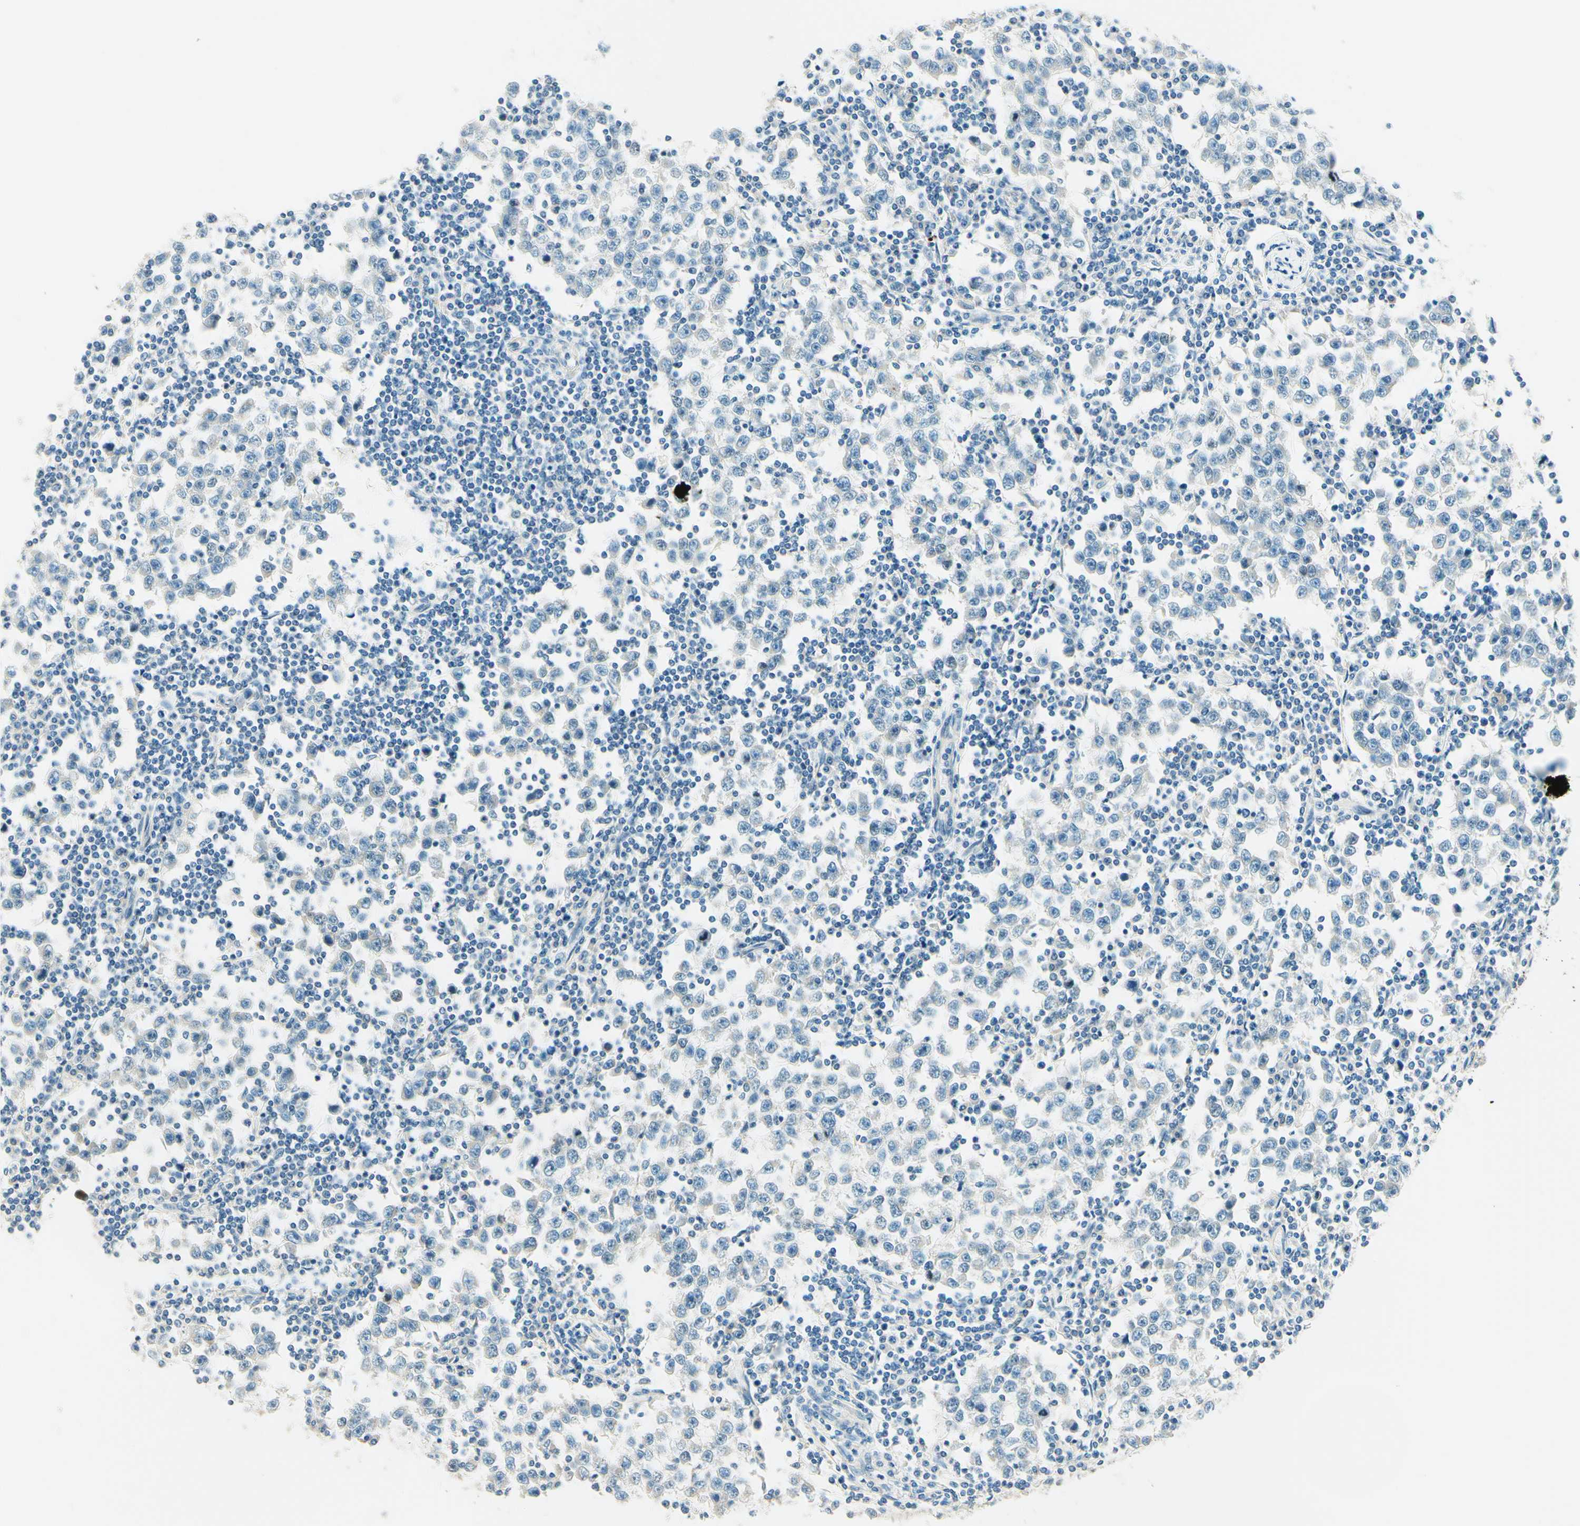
{"staining": {"intensity": "weak", "quantity": "25%-75%", "location": "cytoplasmic/membranous"}, "tissue": "testis cancer", "cell_type": "Tumor cells", "image_type": "cancer", "snomed": [{"axis": "morphology", "description": "Seminoma, NOS"}, {"axis": "topography", "description": "Testis"}], "caption": "The image exhibits a brown stain indicating the presence of a protein in the cytoplasmic/membranous of tumor cells in testis seminoma. (DAB IHC with brightfield microscopy, high magnification).", "gene": "TAOK2", "patient": {"sex": "male", "age": 65}}